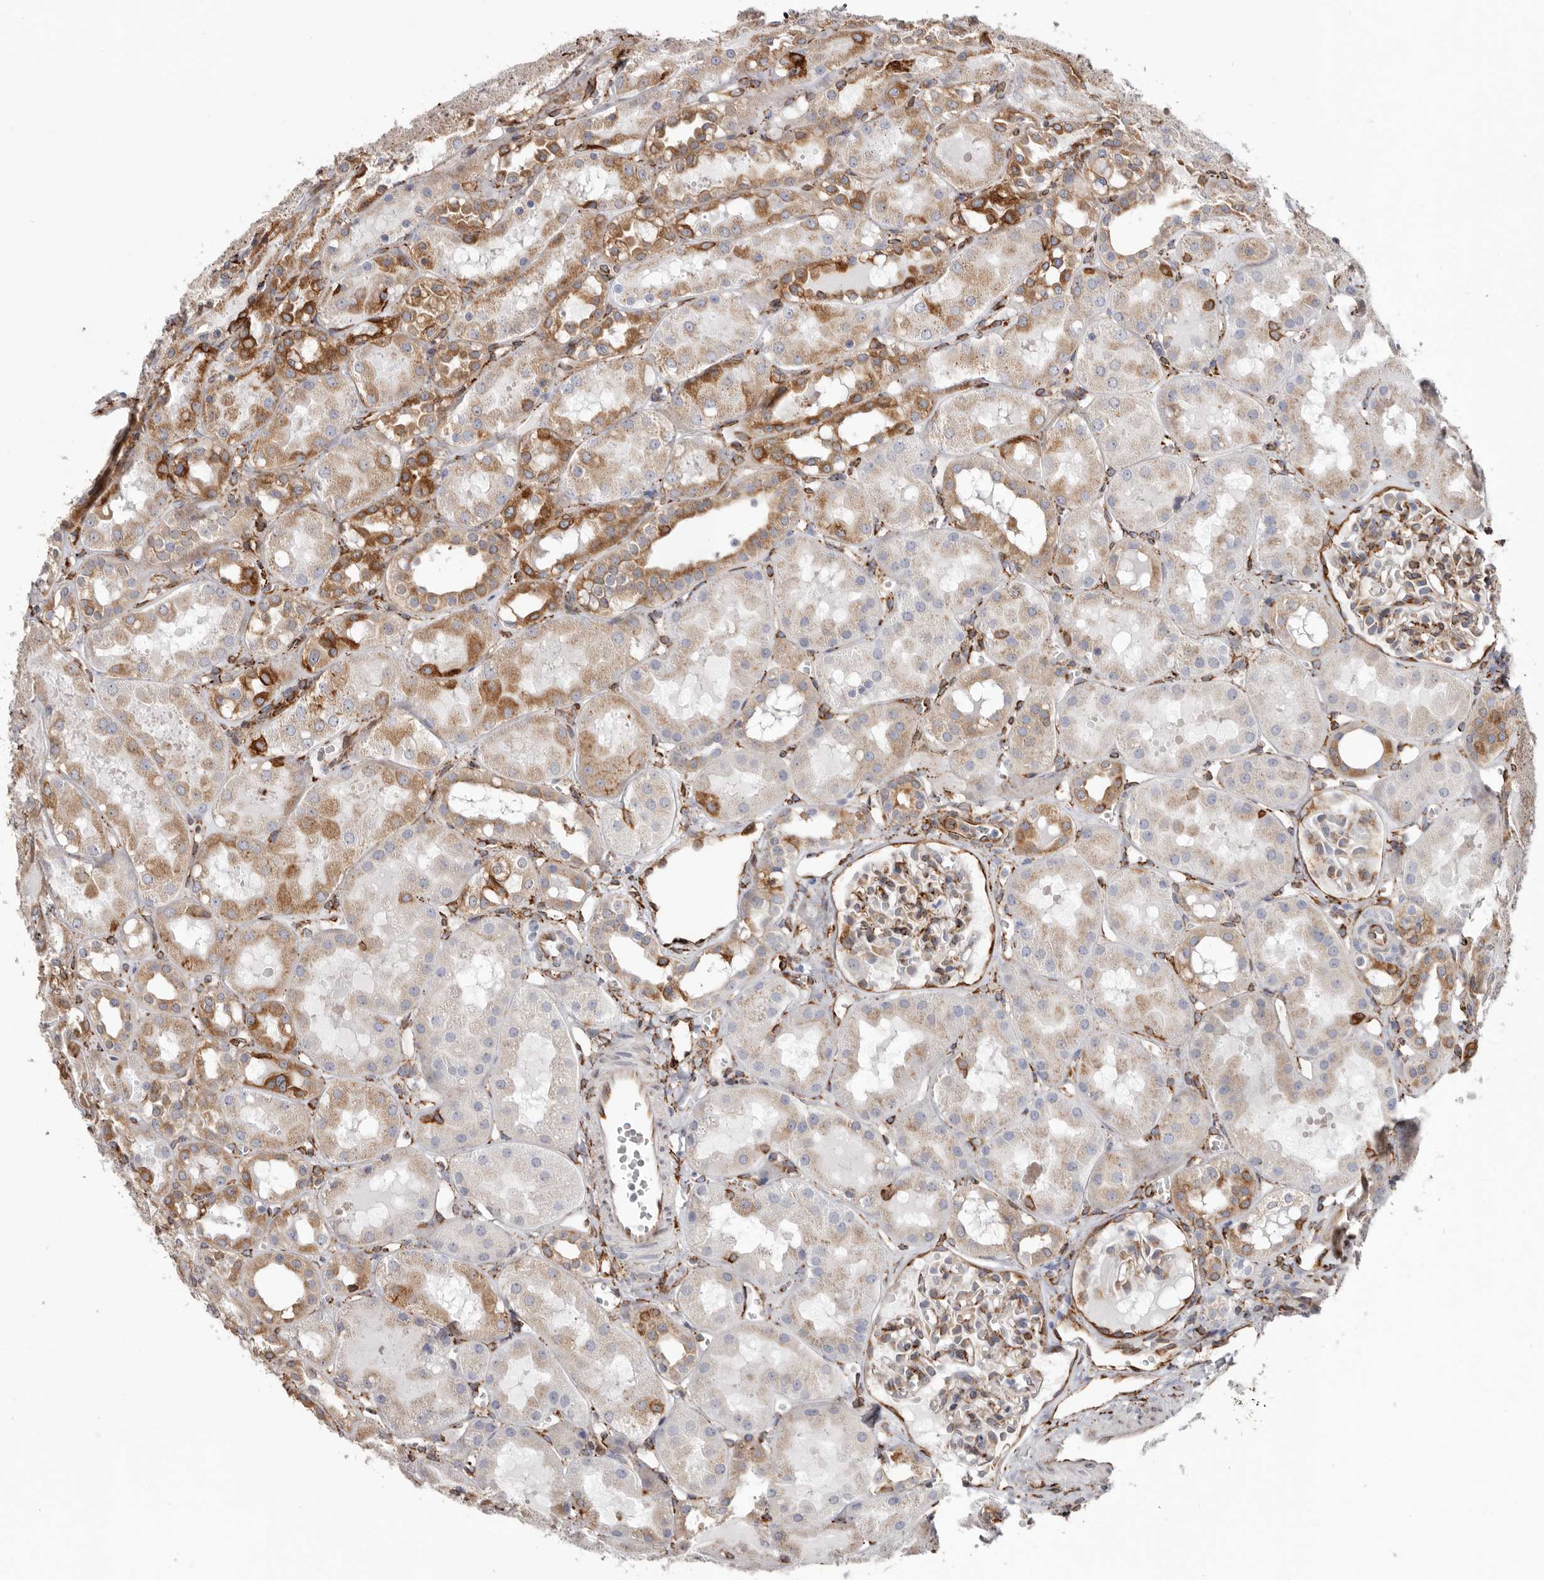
{"staining": {"intensity": "strong", "quantity": "25%-75%", "location": "cytoplasmic/membranous"}, "tissue": "kidney", "cell_type": "Cells in glomeruli", "image_type": "normal", "snomed": [{"axis": "morphology", "description": "Normal tissue, NOS"}, {"axis": "topography", "description": "Kidney"}], "caption": "An immunohistochemistry (IHC) photomicrograph of benign tissue is shown. Protein staining in brown highlights strong cytoplasmic/membranous positivity in kidney within cells in glomeruli. The staining was performed using DAB to visualize the protein expression in brown, while the nuclei were stained in blue with hematoxylin (Magnification: 20x).", "gene": "SEMA3E", "patient": {"sex": "male", "age": 16}}